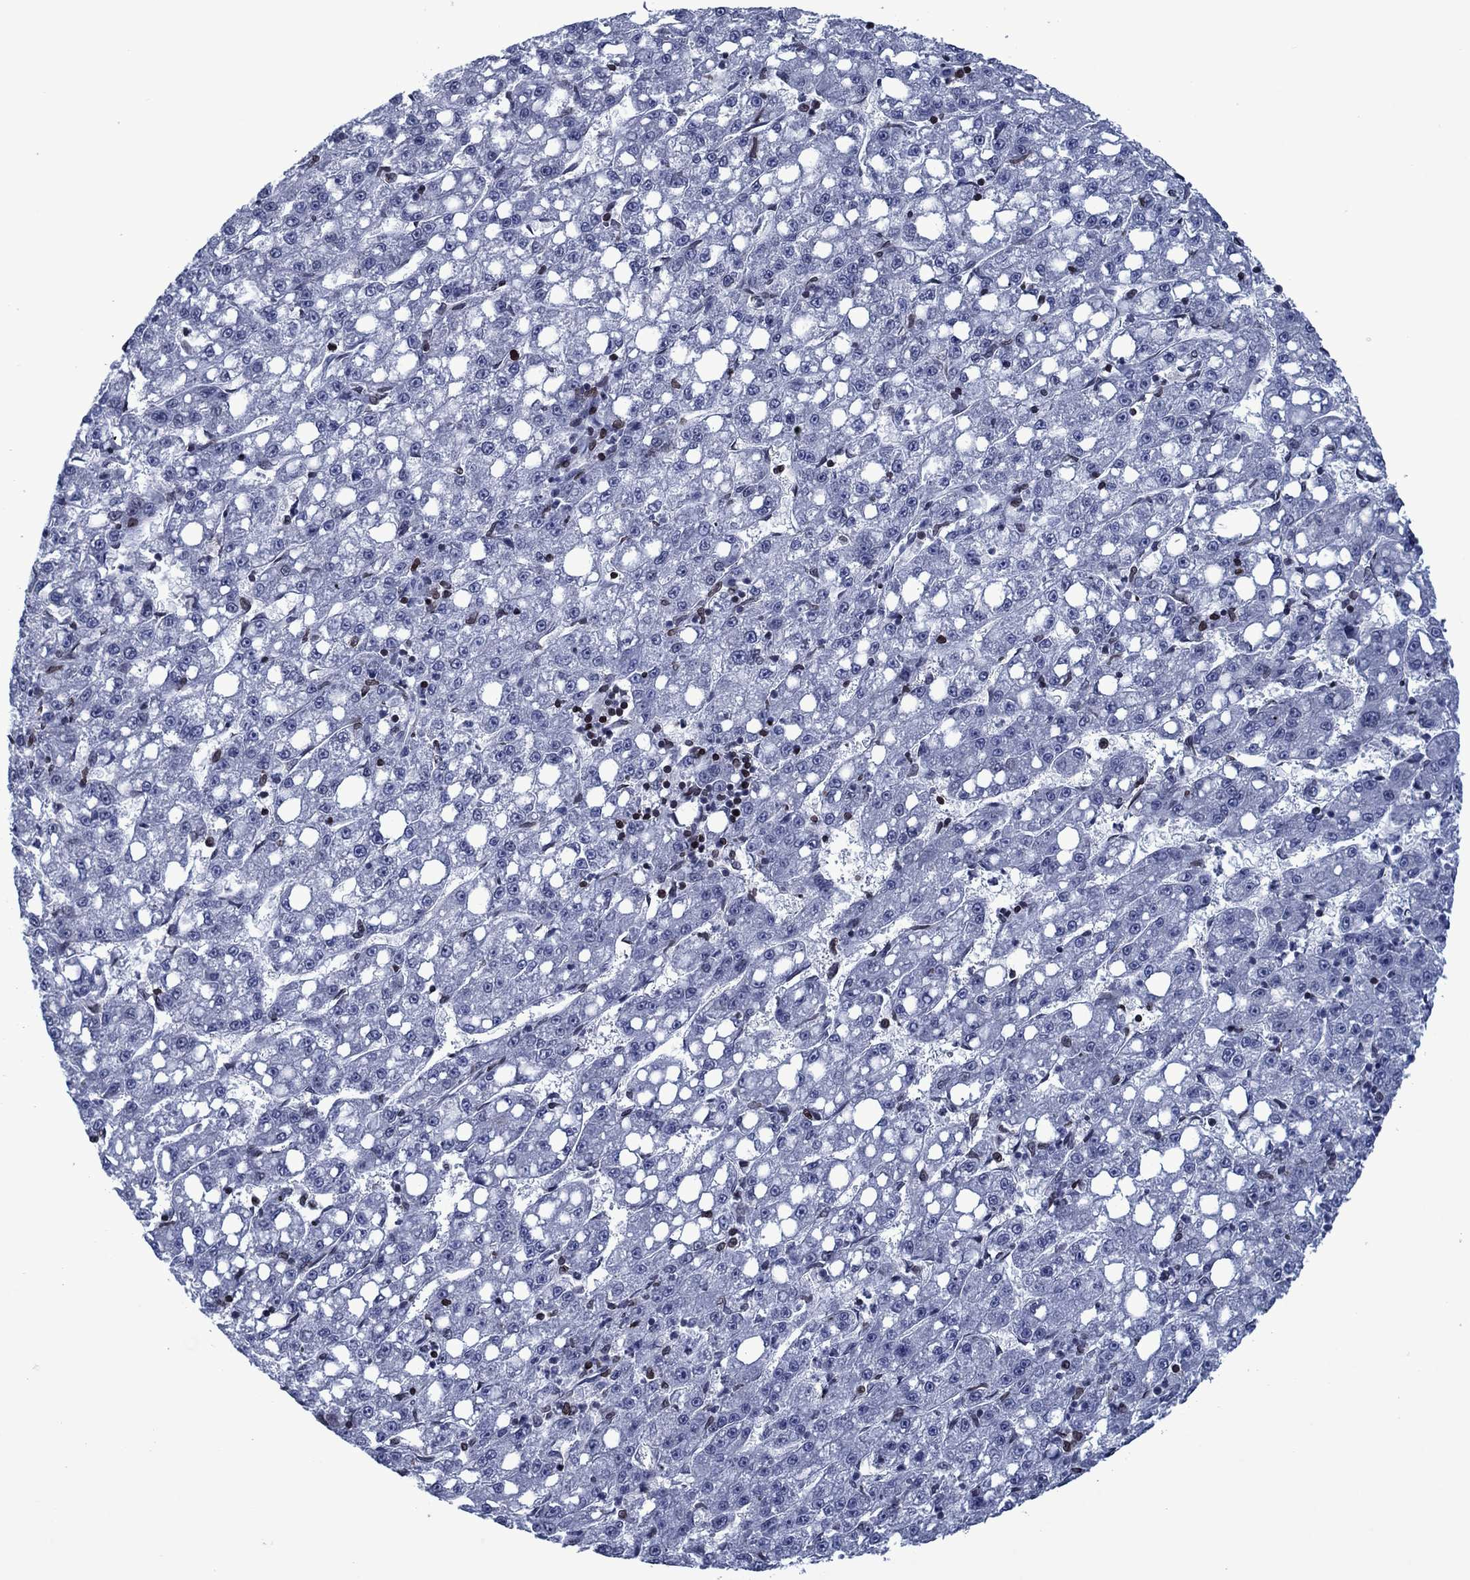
{"staining": {"intensity": "negative", "quantity": "none", "location": "none"}, "tissue": "liver cancer", "cell_type": "Tumor cells", "image_type": "cancer", "snomed": [{"axis": "morphology", "description": "Carcinoma, Hepatocellular, NOS"}, {"axis": "topography", "description": "Liver"}], "caption": "An image of human hepatocellular carcinoma (liver) is negative for staining in tumor cells.", "gene": "SLA", "patient": {"sex": "female", "age": 65}}